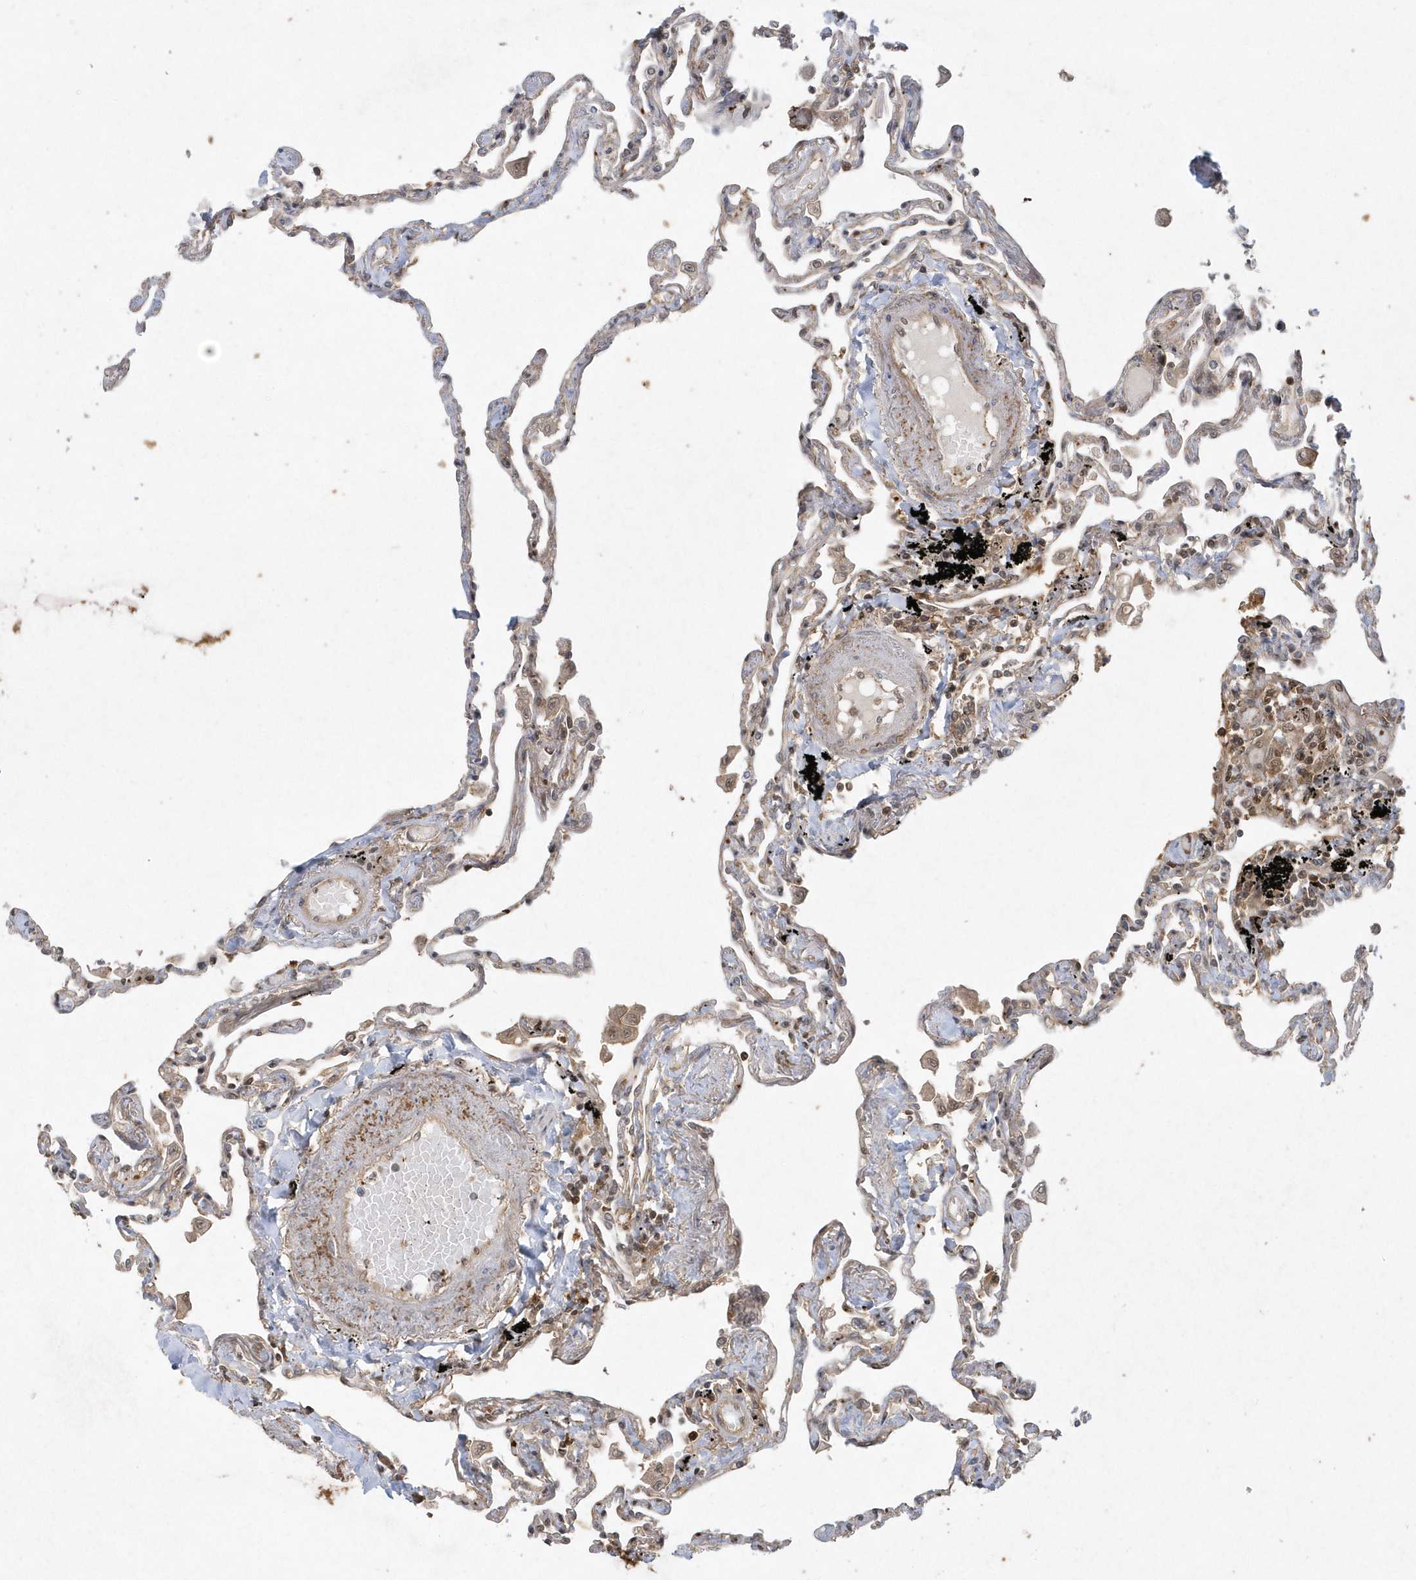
{"staining": {"intensity": "moderate", "quantity": "<25%", "location": "cytoplasmic/membranous"}, "tissue": "lung", "cell_type": "Alveolar cells", "image_type": "normal", "snomed": [{"axis": "morphology", "description": "Normal tissue, NOS"}, {"axis": "topography", "description": "Lung"}], "caption": "Protein expression analysis of normal human lung reveals moderate cytoplasmic/membranous positivity in about <25% of alveolar cells. (Brightfield microscopy of DAB IHC at high magnification).", "gene": "ACYP1", "patient": {"sex": "female", "age": 67}}